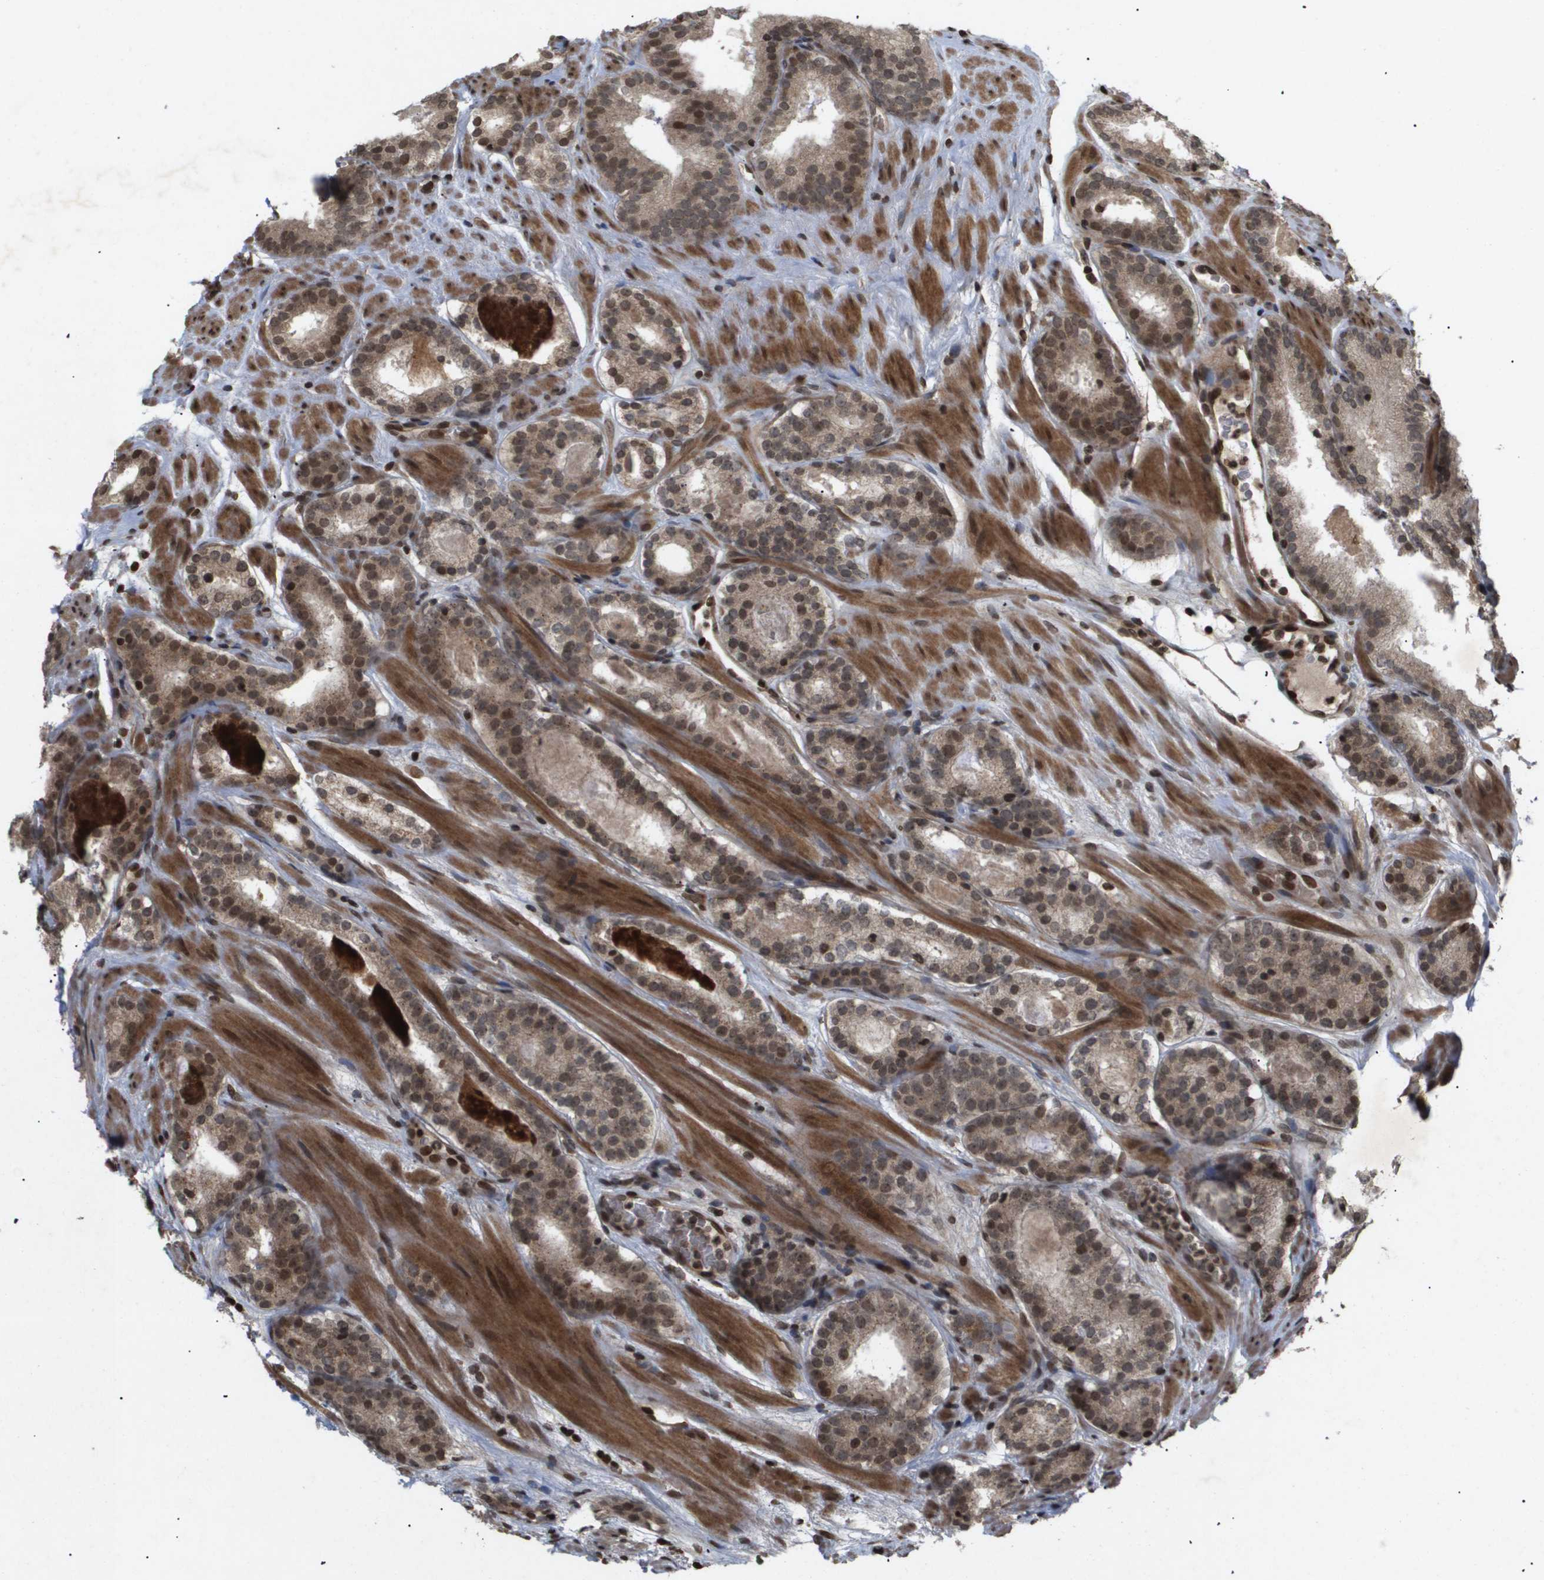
{"staining": {"intensity": "moderate", "quantity": ">75%", "location": "cytoplasmic/membranous,nuclear"}, "tissue": "prostate cancer", "cell_type": "Tumor cells", "image_type": "cancer", "snomed": [{"axis": "morphology", "description": "Adenocarcinoma, Low grade"}, {"axis": "topography", "description": "Prostate"}], "caption": "This is an image of immunohistochemistry staining of prostate low-grade adenocarcinoma, which shows moderate expression in the cytoplasmic/membranous and nuclear of tumor cells.", "gene": "HSPA6", "patient": {"sex": "male", "age": 69}}